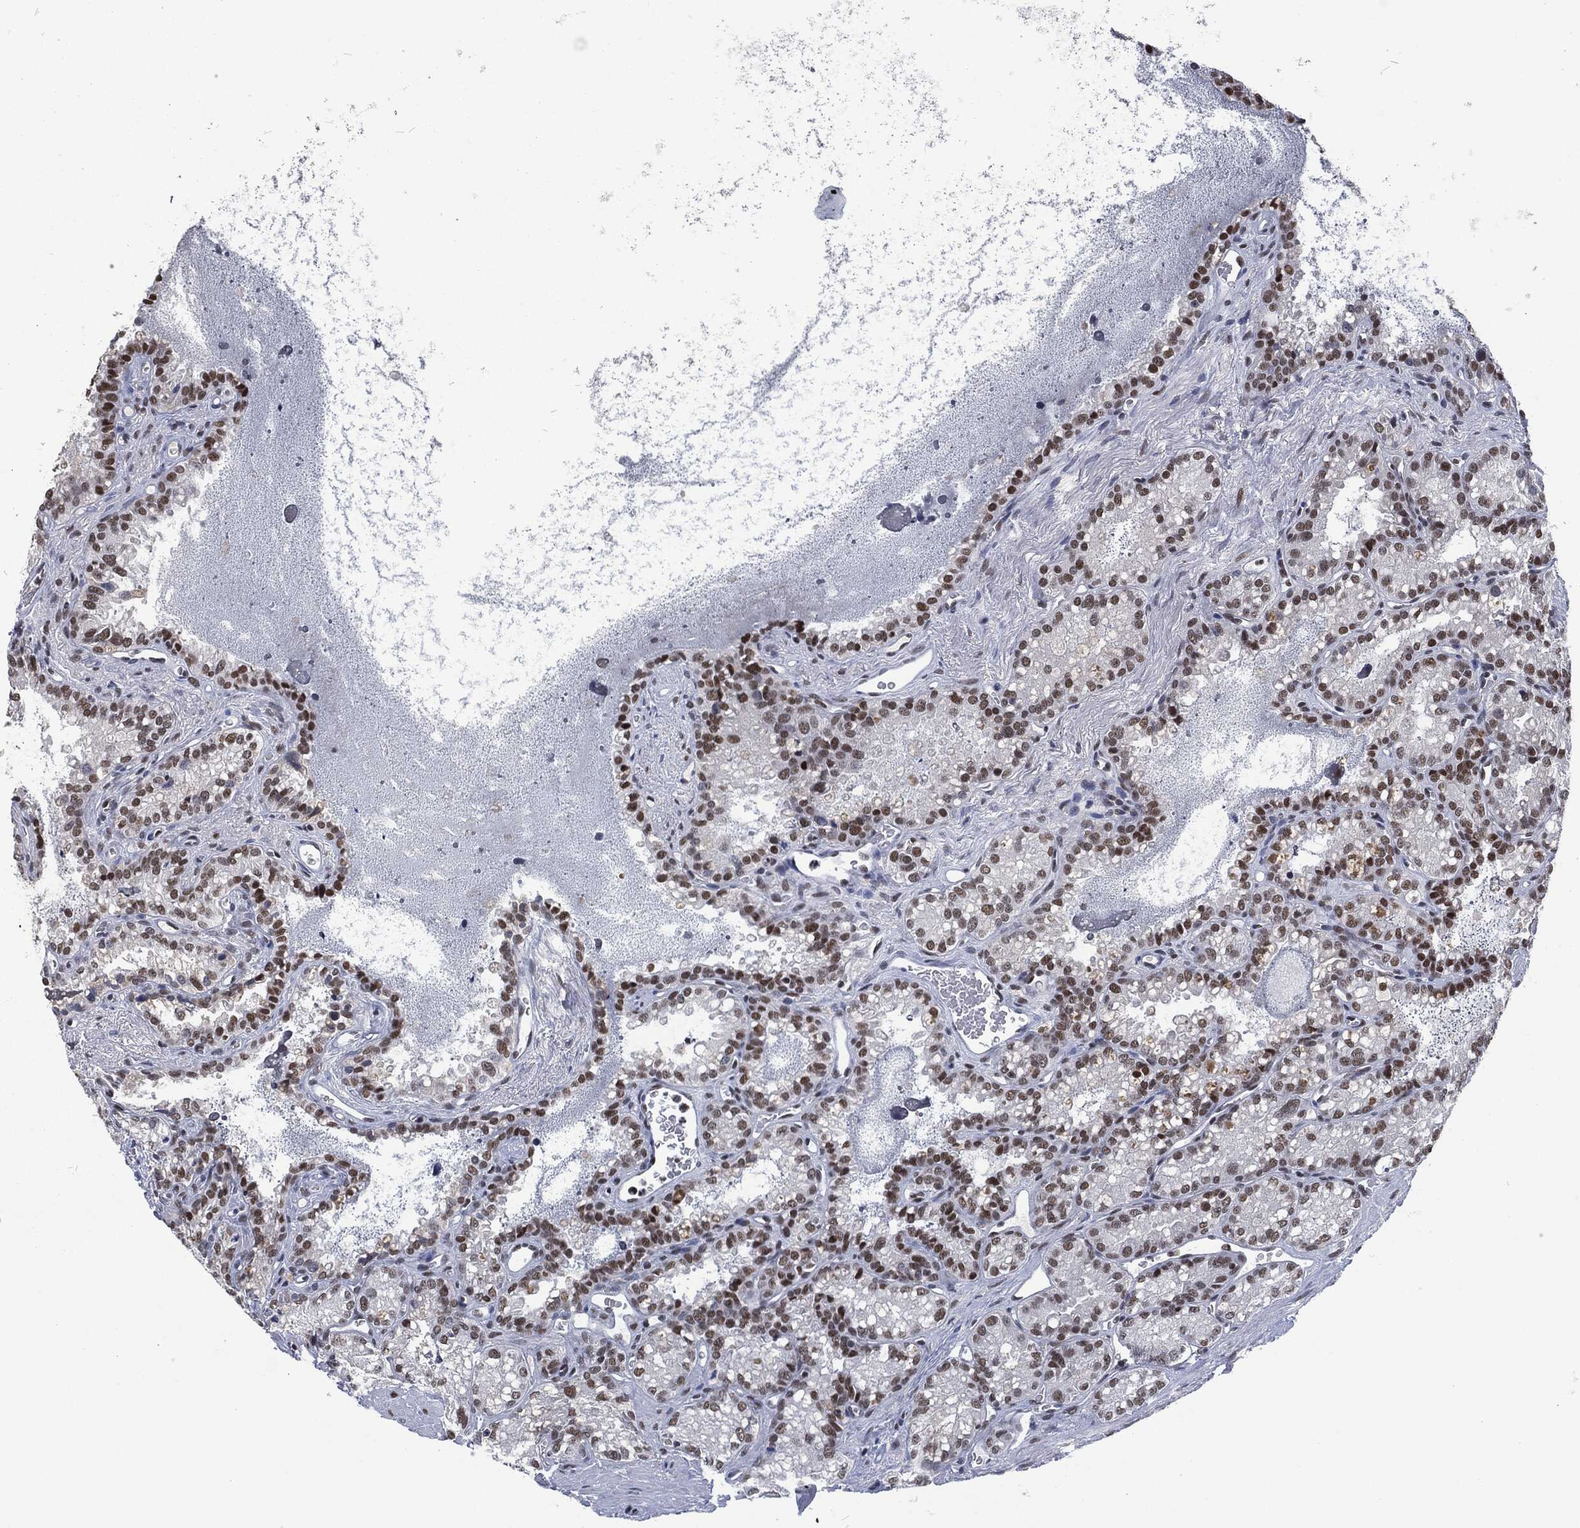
{"staining": {"intensity": "strong", "quantity": "25%-75%", "location": "nuclear"}, "tissue": "seminal vesicle", "cell_type": "Glandular cells", "image_type": "normal", "snomed": [{"axis": "morphology", "description": "Normal tissue, NOS"}, {"axis": "topography", "description": "Seminal veicle"}], "caption": "IHC photomicrograph of unremarkable human seminal vesicle stained for a protein (brown), which shows high levels of strong nuclear expression in about 25%-75% of glandular cells.", "gene": "DCPS", "patient": {"sex": "male", "age": 68}}